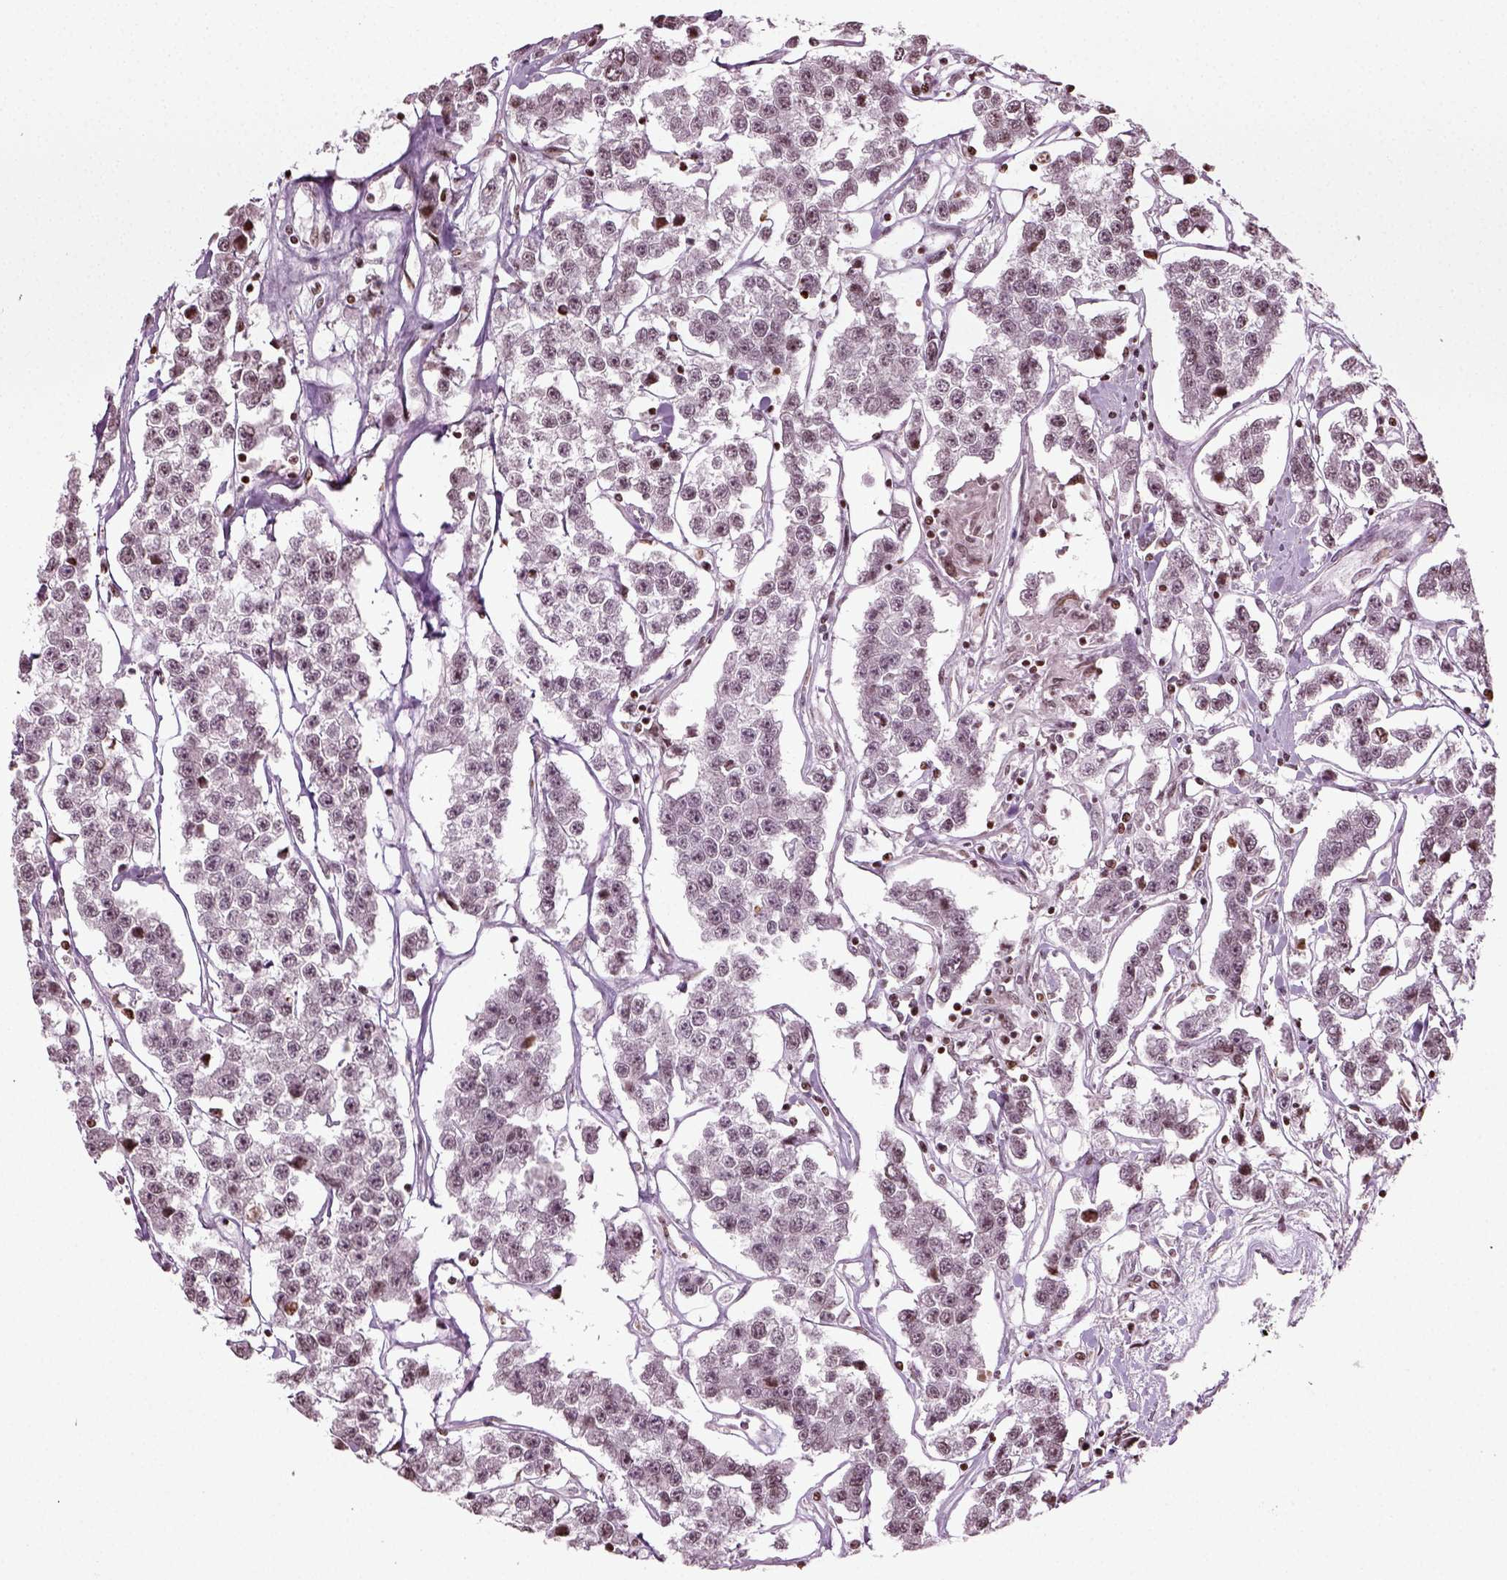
{"staining": {"intensity": "negative", "quantity": "none", "location": "none"}, "tissue": "testis cancer", "cell_type": "Tumor cells", "image_type": "cancer", "snomed": [{"axis": "morphology", "description": "Seminoma, NOS"}, {"axis": "topography", "description": "Testis"}], "caption": "Immunohistochemistry histopathology image of human testis cancer (seminoma) stained for a protein (brown), which reveals no positivity in tumor cells.", "gene": "HEYL", "patient": {"sex": "male", "age": 59}}